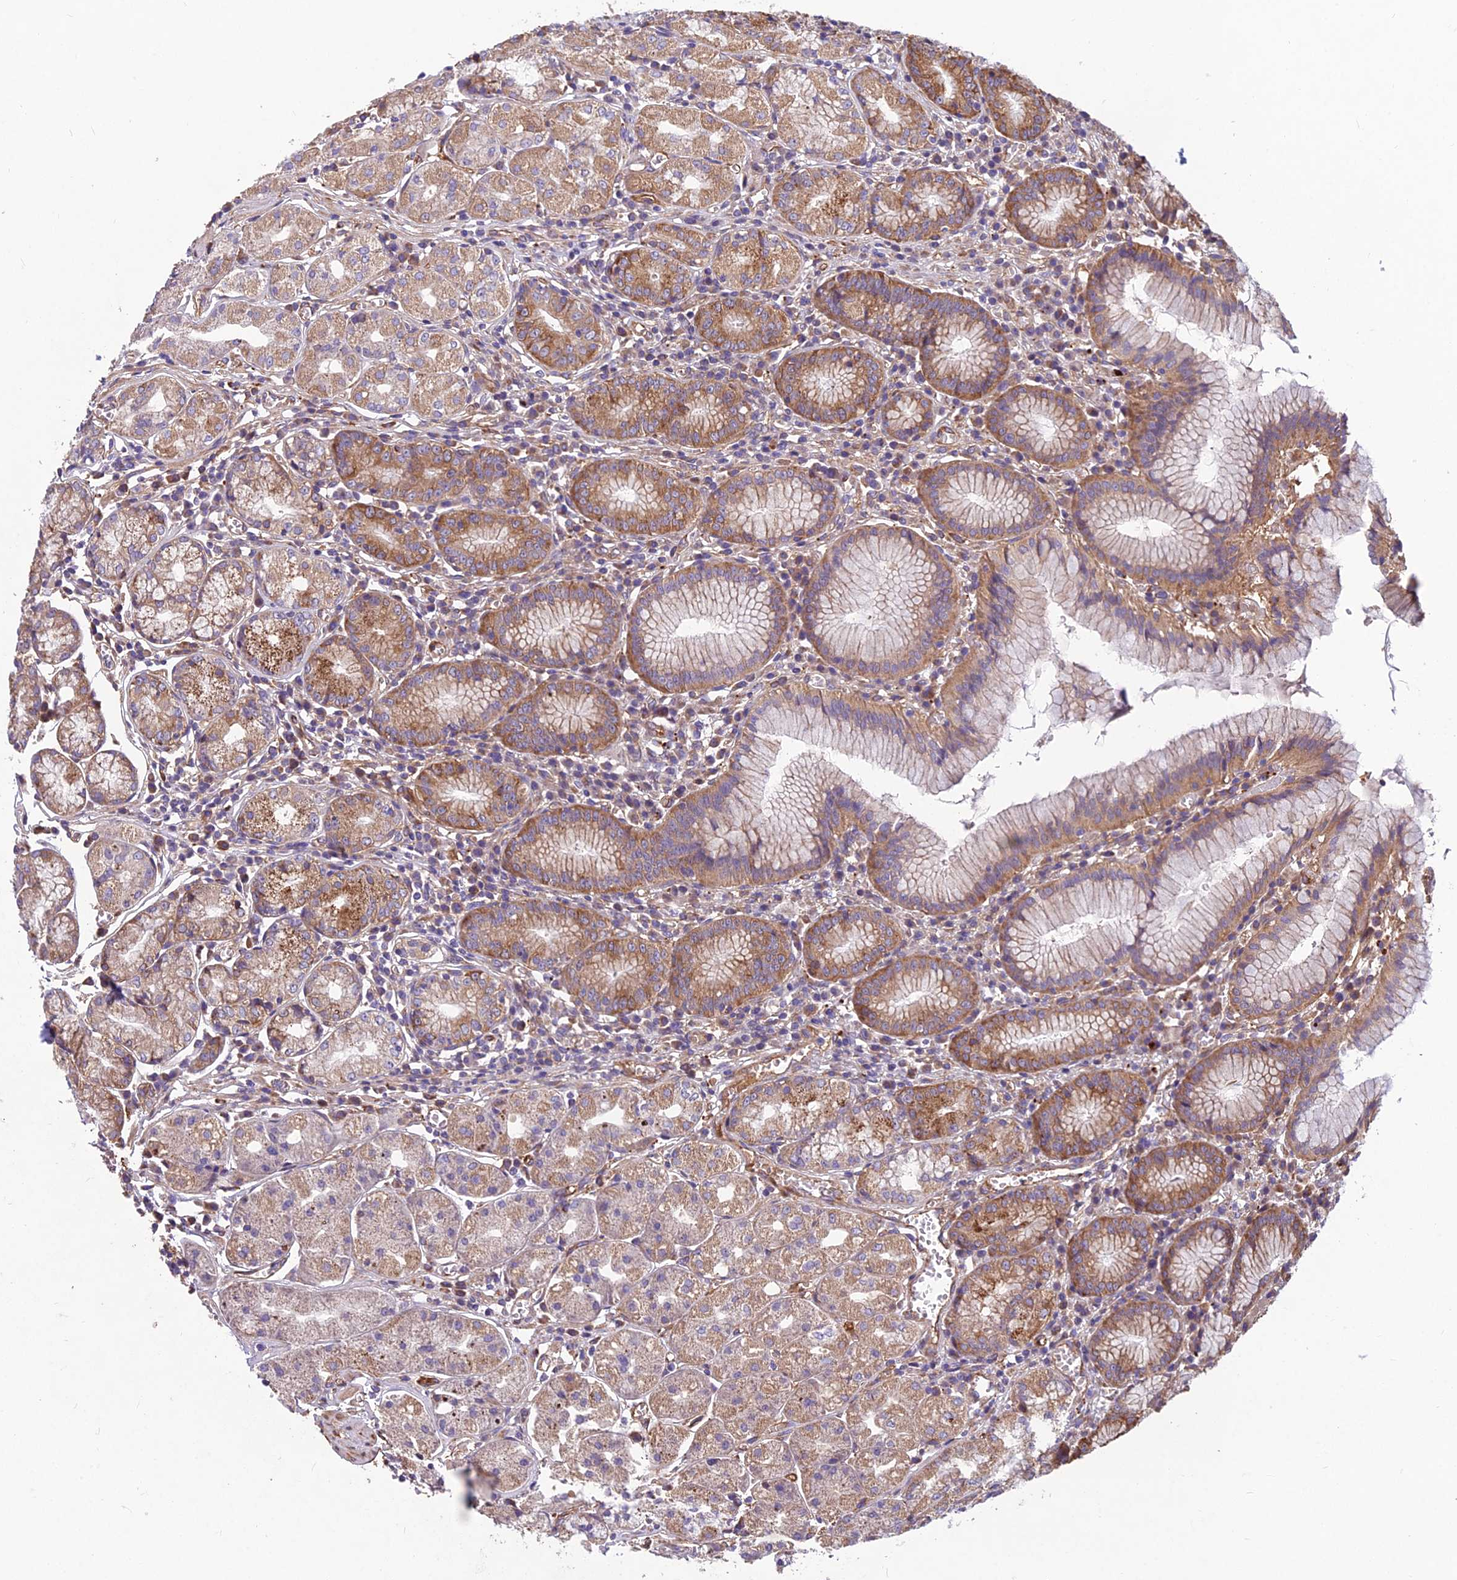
{"staining": {"intensity": "moderate", "quantity": ">75%", "location": "cytoplasmic/membranous"}, "tissue": "stomach", "cell_type": "Glandular cells", "image_type": "normal", "snomed": [{"axis": "morphology", "description": "Normal tissue, NOS"}, {"axis": "topography", "description": "Stomach"}], "caption": "This is a photomicrograph of IHC staining of normal stomach, which shows moderate expression in the cytoplasmic/membranous of glandular cells.", "gene": "SPDL1", "patient": {"sex": "male", "age": 55}}